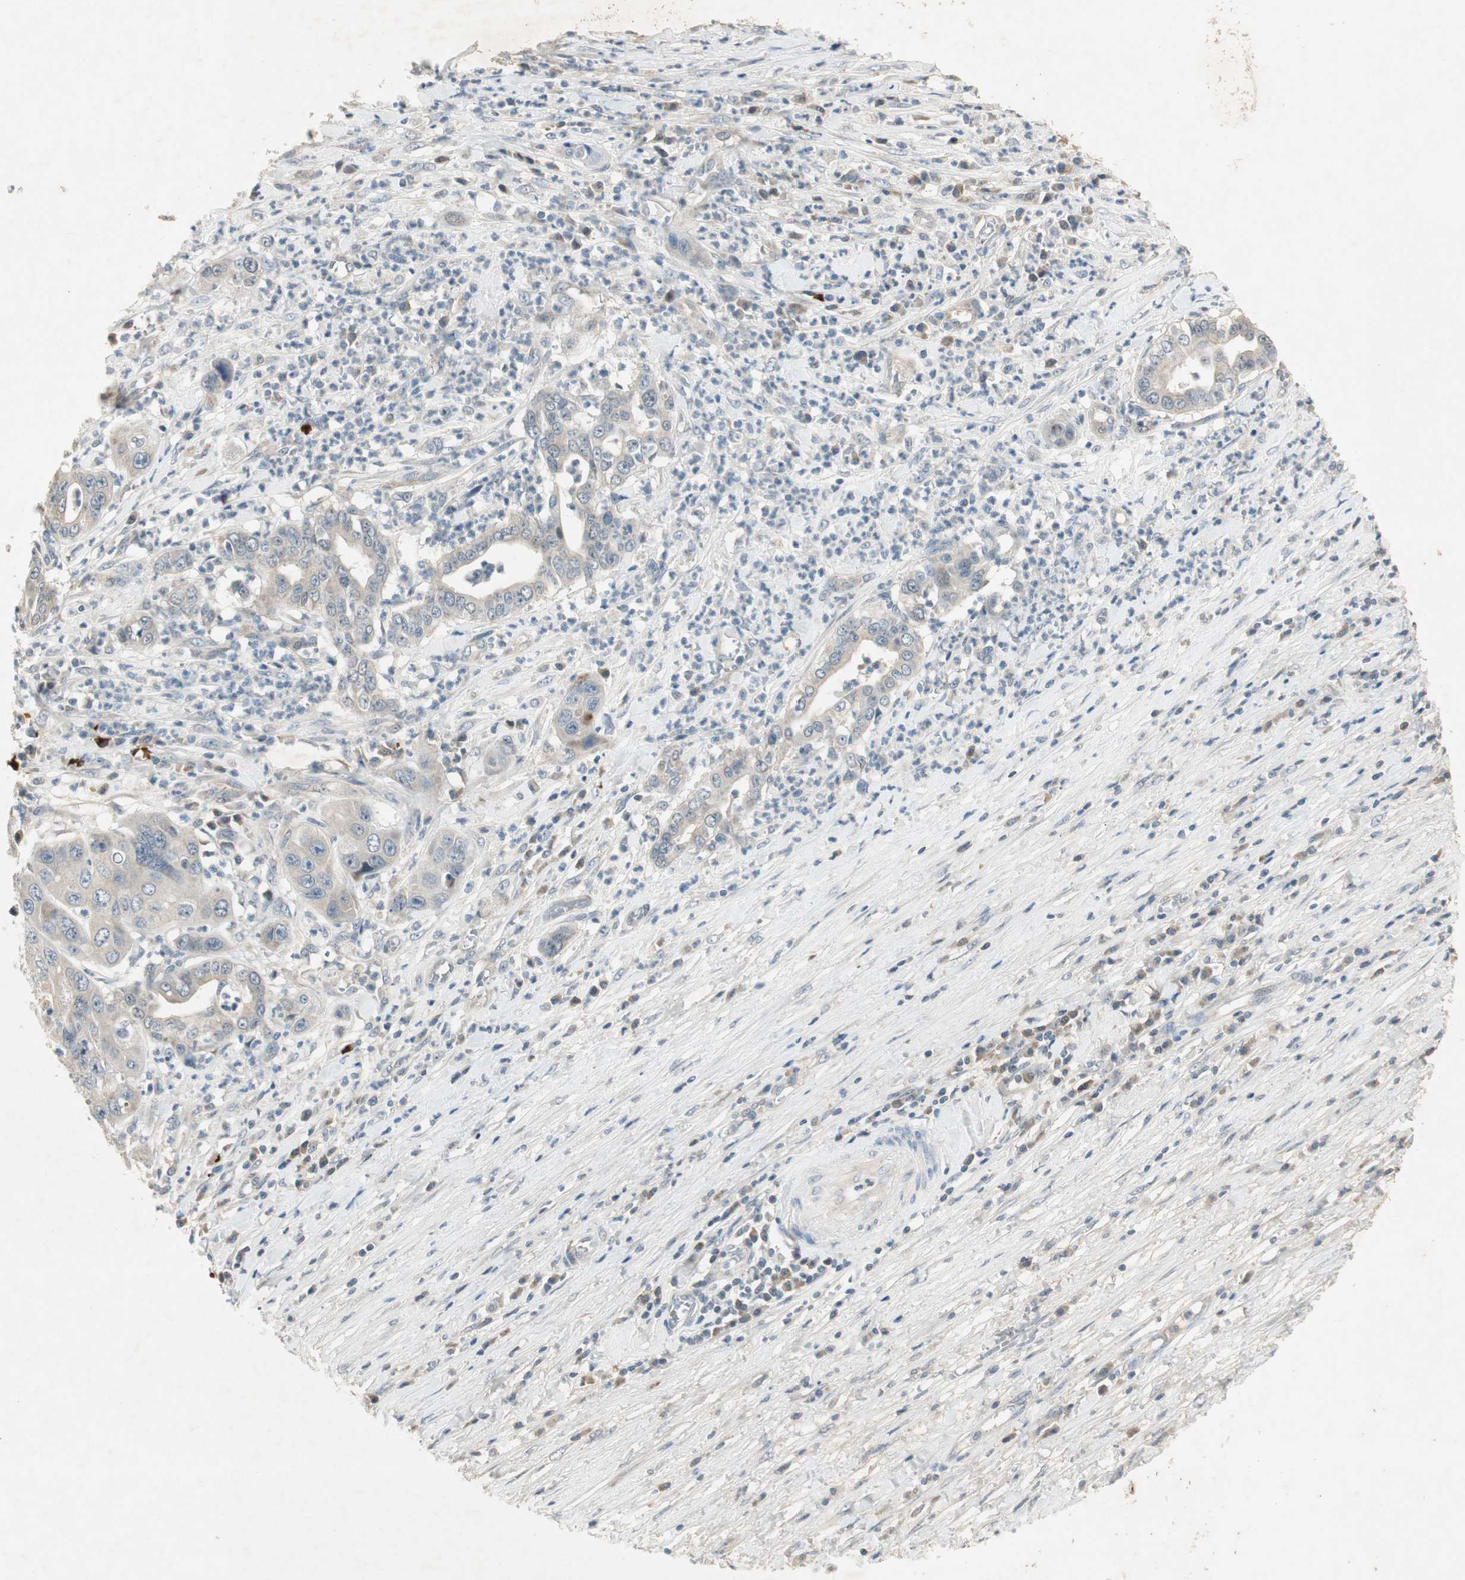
{"staining": {"intensity": "negative", "quantity": "none", "location": "none"}, "tissue": "liver cancer", "cell_type": "Tumor cells", "image_type": "cancer", "snomed": [{"axis": "morphology", "description": "Cholangiocarcinoma"}, {"axis": "topography", "description": "Liver"}], "caption": "Protein analysis of liver cancer displays no significant expression in tumor cells.", "gene": "USP2", "patient": {"sex": "female", "age": 61}}